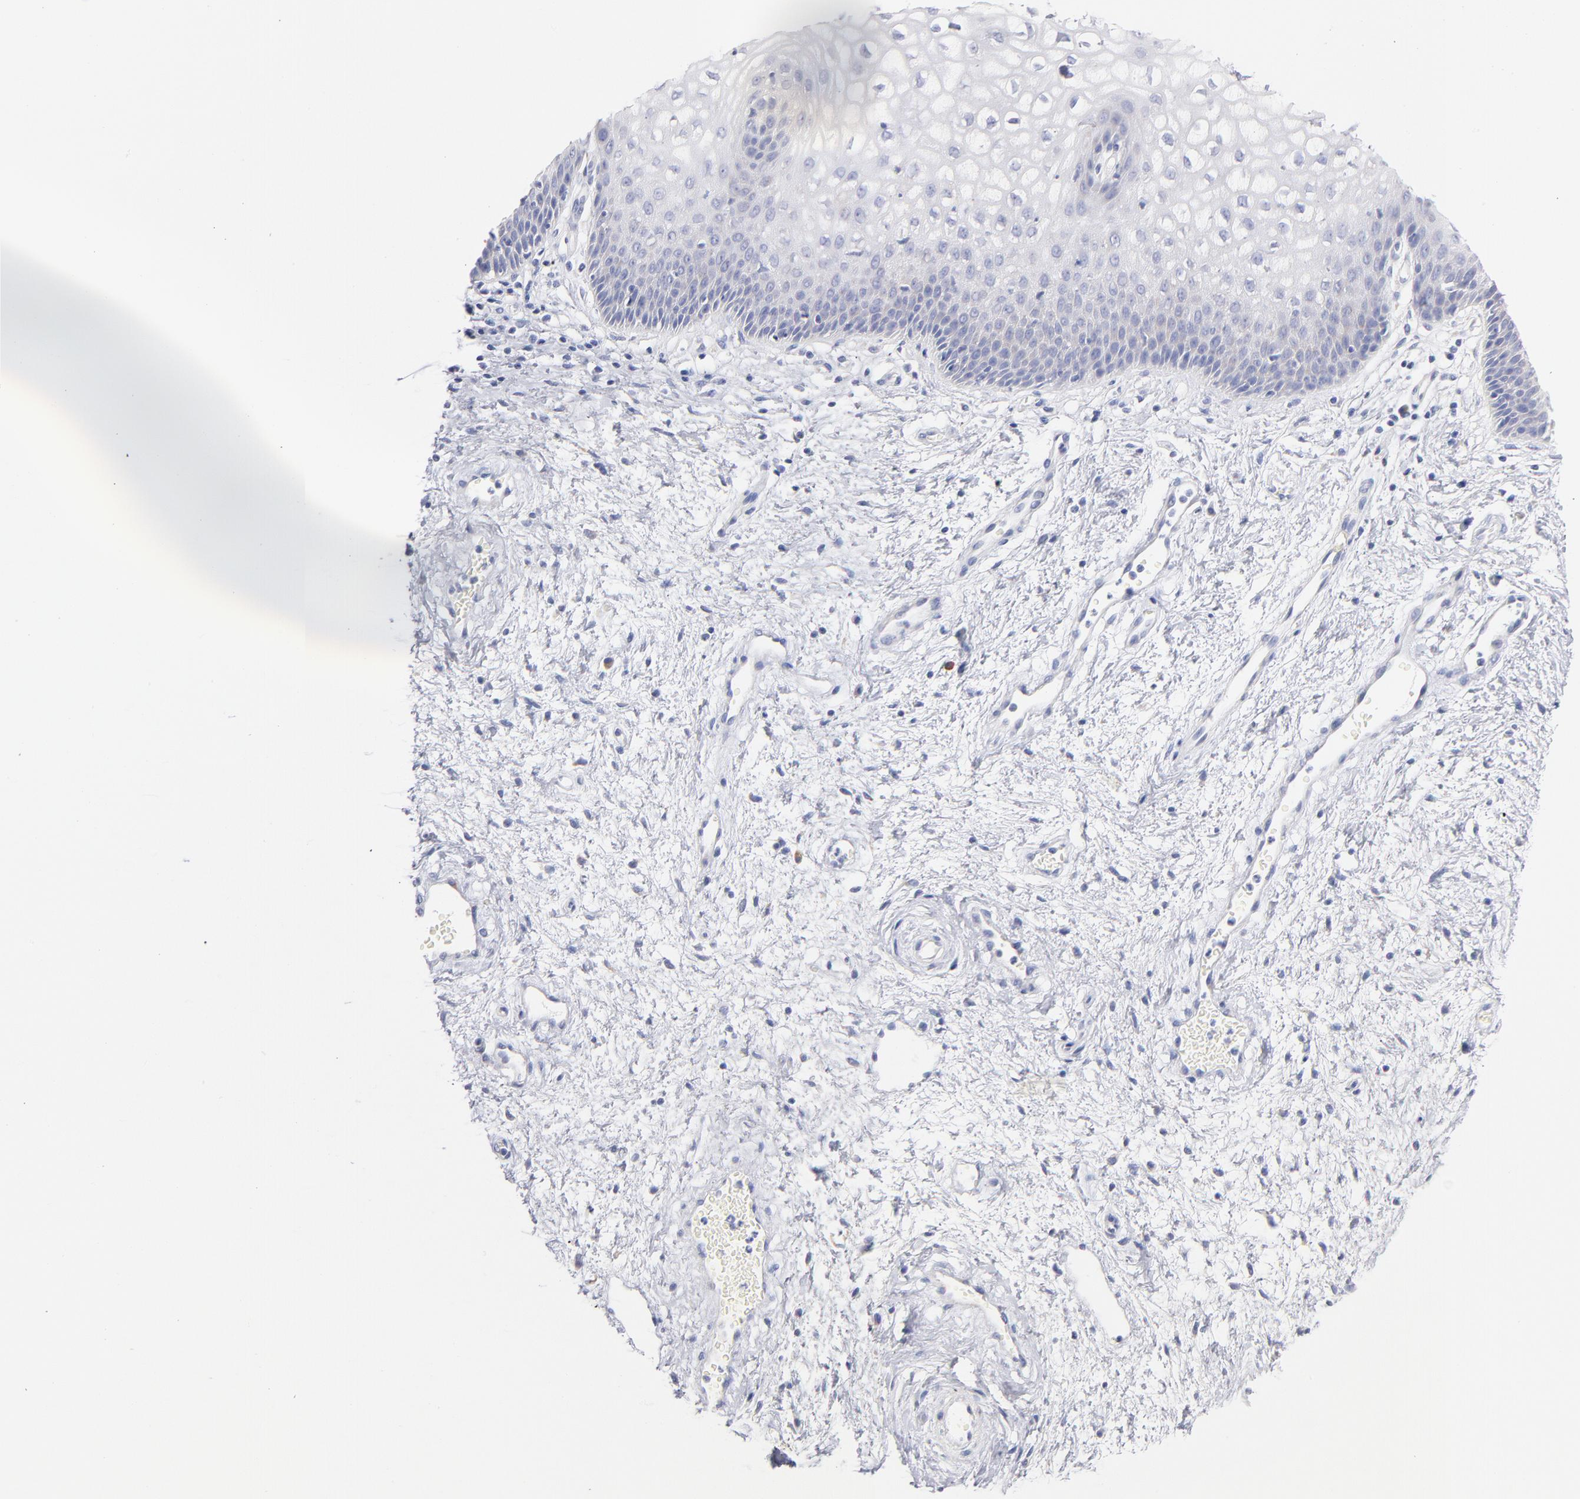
{"staining": {"intensity": "negative", "quantity": "none", "location": "none"}, "tissue": "vagina", "cell_type": "Squamous epithelial cells", "image_type": "normal", "snomed": [{"axis": "morphology", "description": "Normal tissue, NOS"}, {"axis": "topography", "description": "Vagina"}], "caption": "This is an immunohistochemistry image of unremarkable vagina. There is no staining in squamous epithelial cells.", "gene": "AIFM1", "patient": {"sex": "female", "age": 34}}